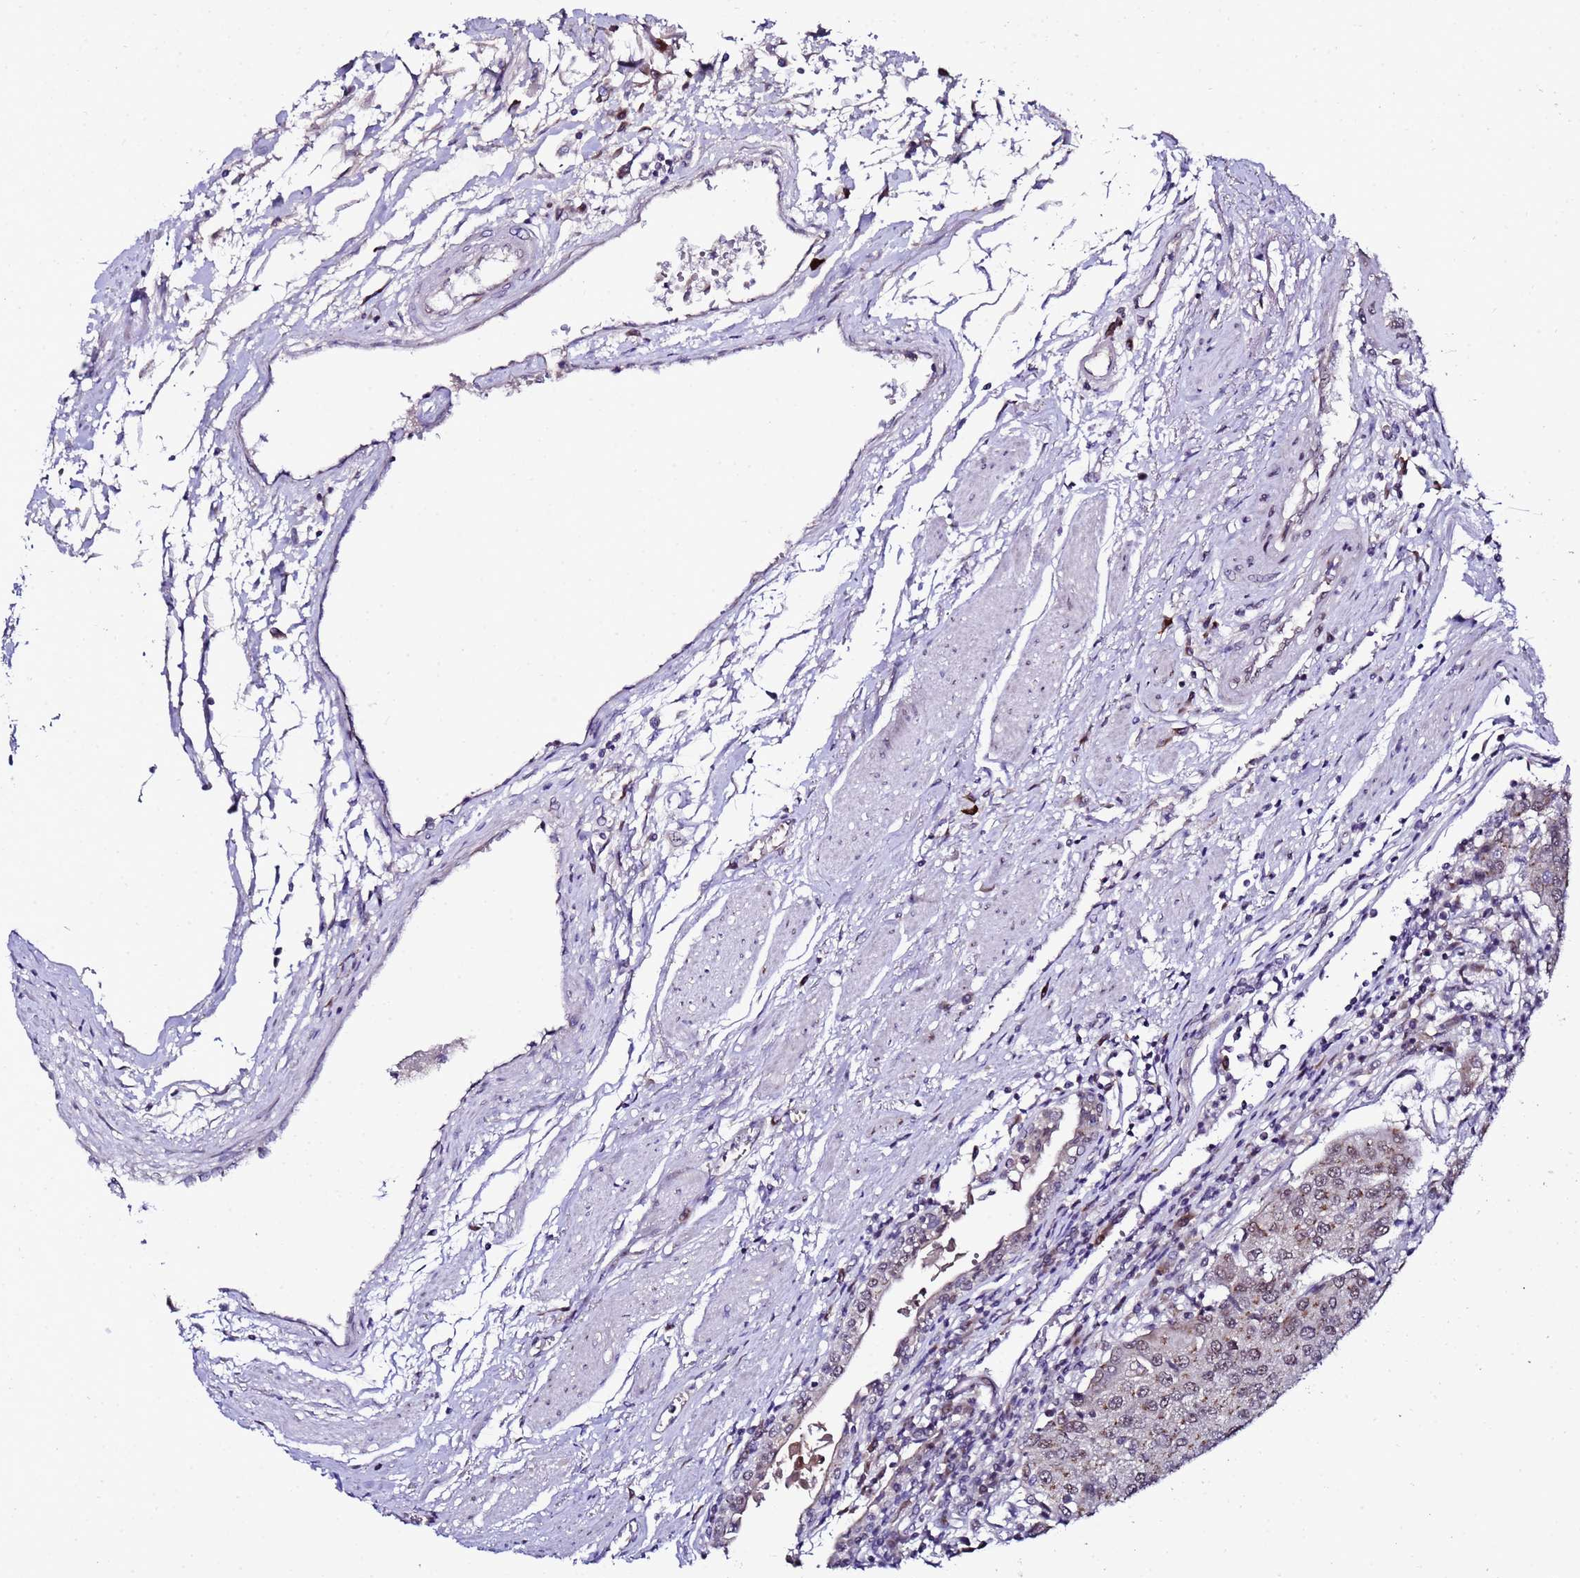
{"staining": {"intensity": "moderate", "quantity": "25%-75%", "location": "cytoplasmic/membranous"}, "tissue": "urothelial cancer", "cell_type": "Tumor cells", "image_type": "cancer", "snomed": [{"axis": "morphology", "description": "Urothelial carcinoma, High grade"}, {"axis": "topography", "description": "Urinary bladder"}], "caption": "High-power microscopy captured an IHC photomicrograph of urothelial carcinoma (high-grade), revealing moderate cytoplasmic/membranous positivity in approximately 25%-75% of tumor cells.", "gene": "C19orf47", "patient": {"sex": "female", "age": 85}}